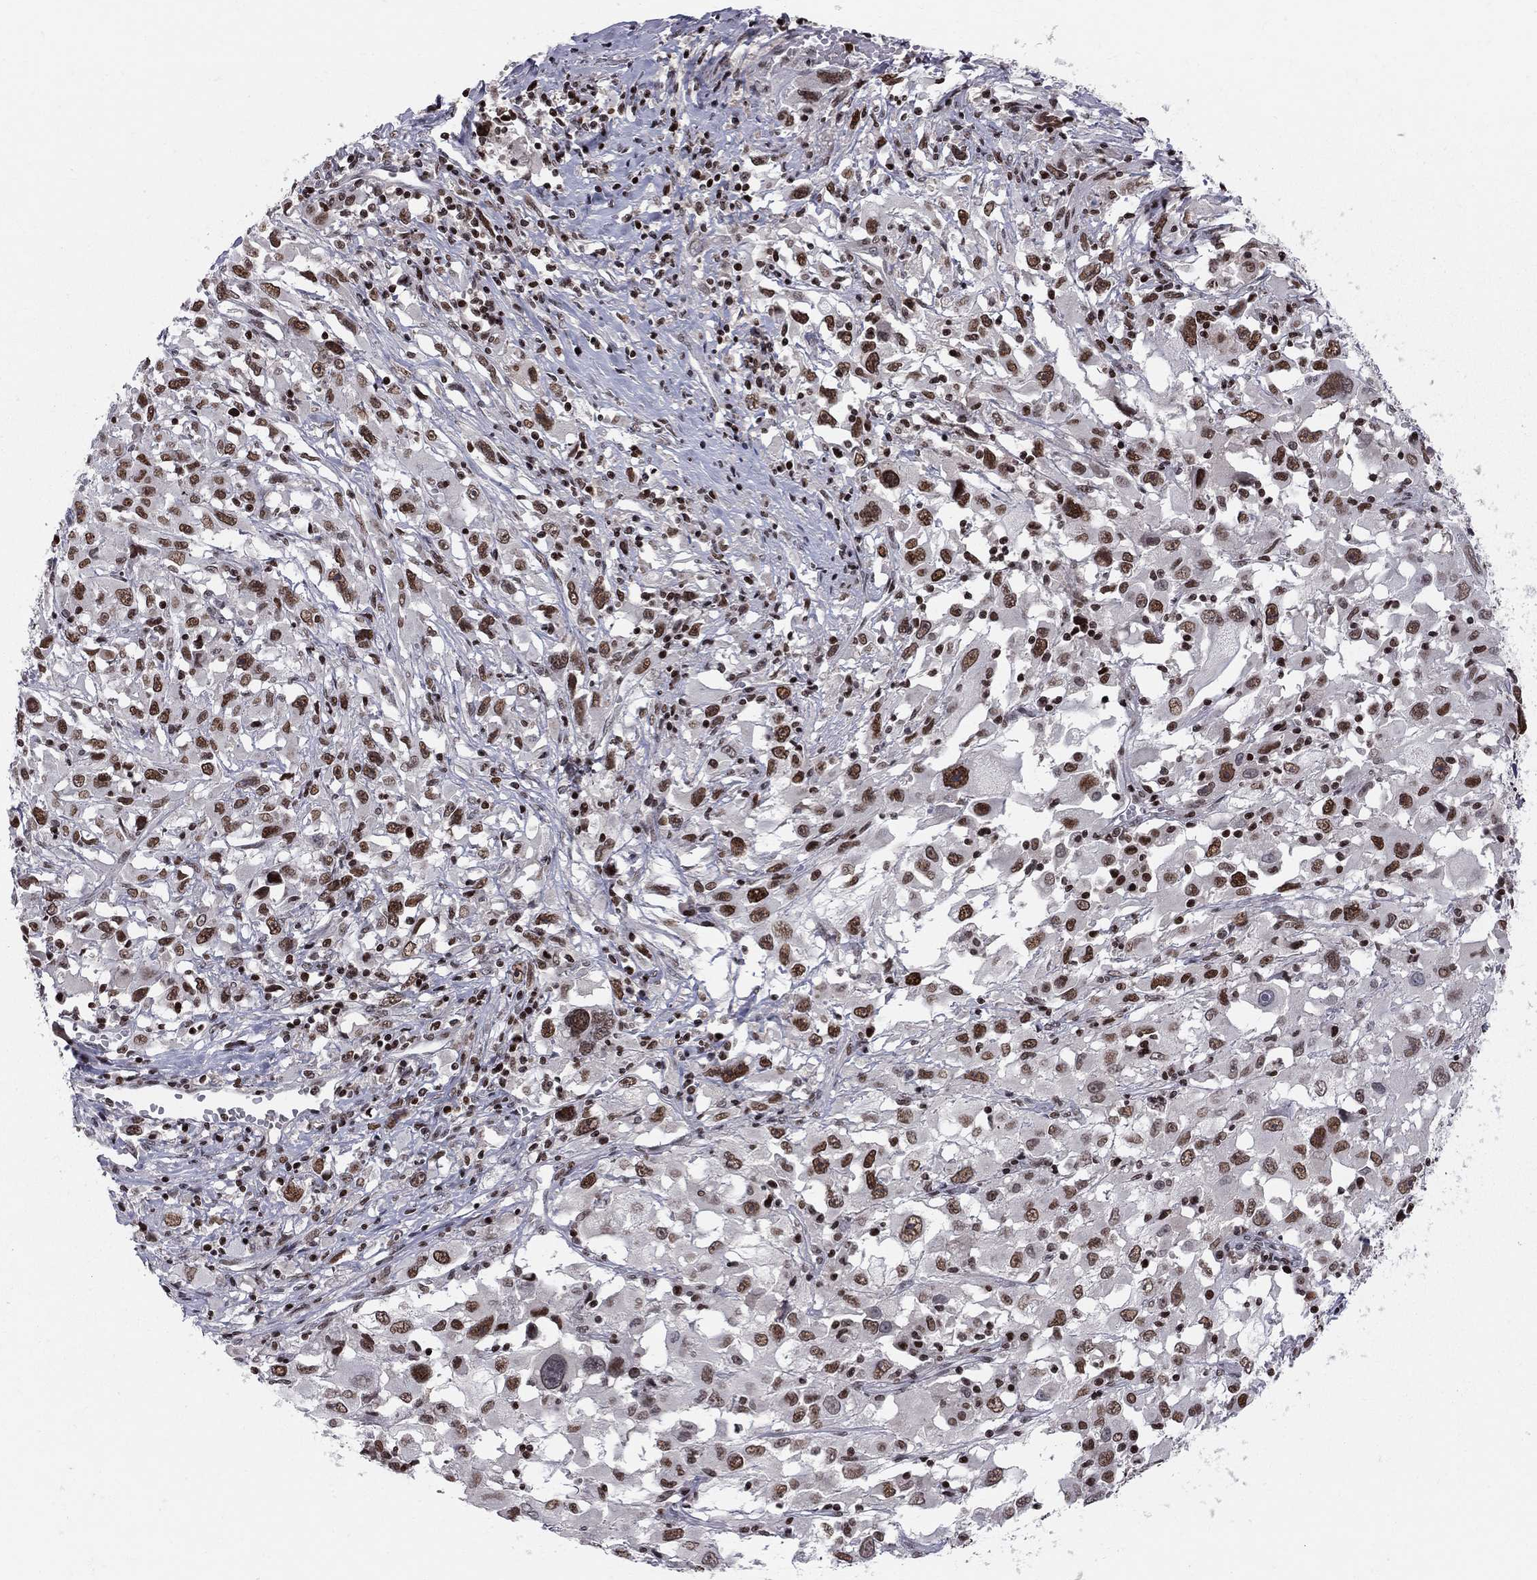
{"staining": {"intensity": "strong", "quantity": ">75%", "location": "nuclear"}, "tissue": "melanoma", "cell_type": "Tumor cells", "image_type": "cancer", "snomed": [{"axis": "morphology", "description": "Malignant melanoma, Metastatic site"}, {"axis": "topography", "description": "Soft tissue"}], "caption": "Immunohistochemistry (DAB) staining of melanoma displays strong nuclear protein positivity in approximately >75% of tumor cells.", "gene": "RNASEH2C", "patient": {"sex": "male", "age": 50}}